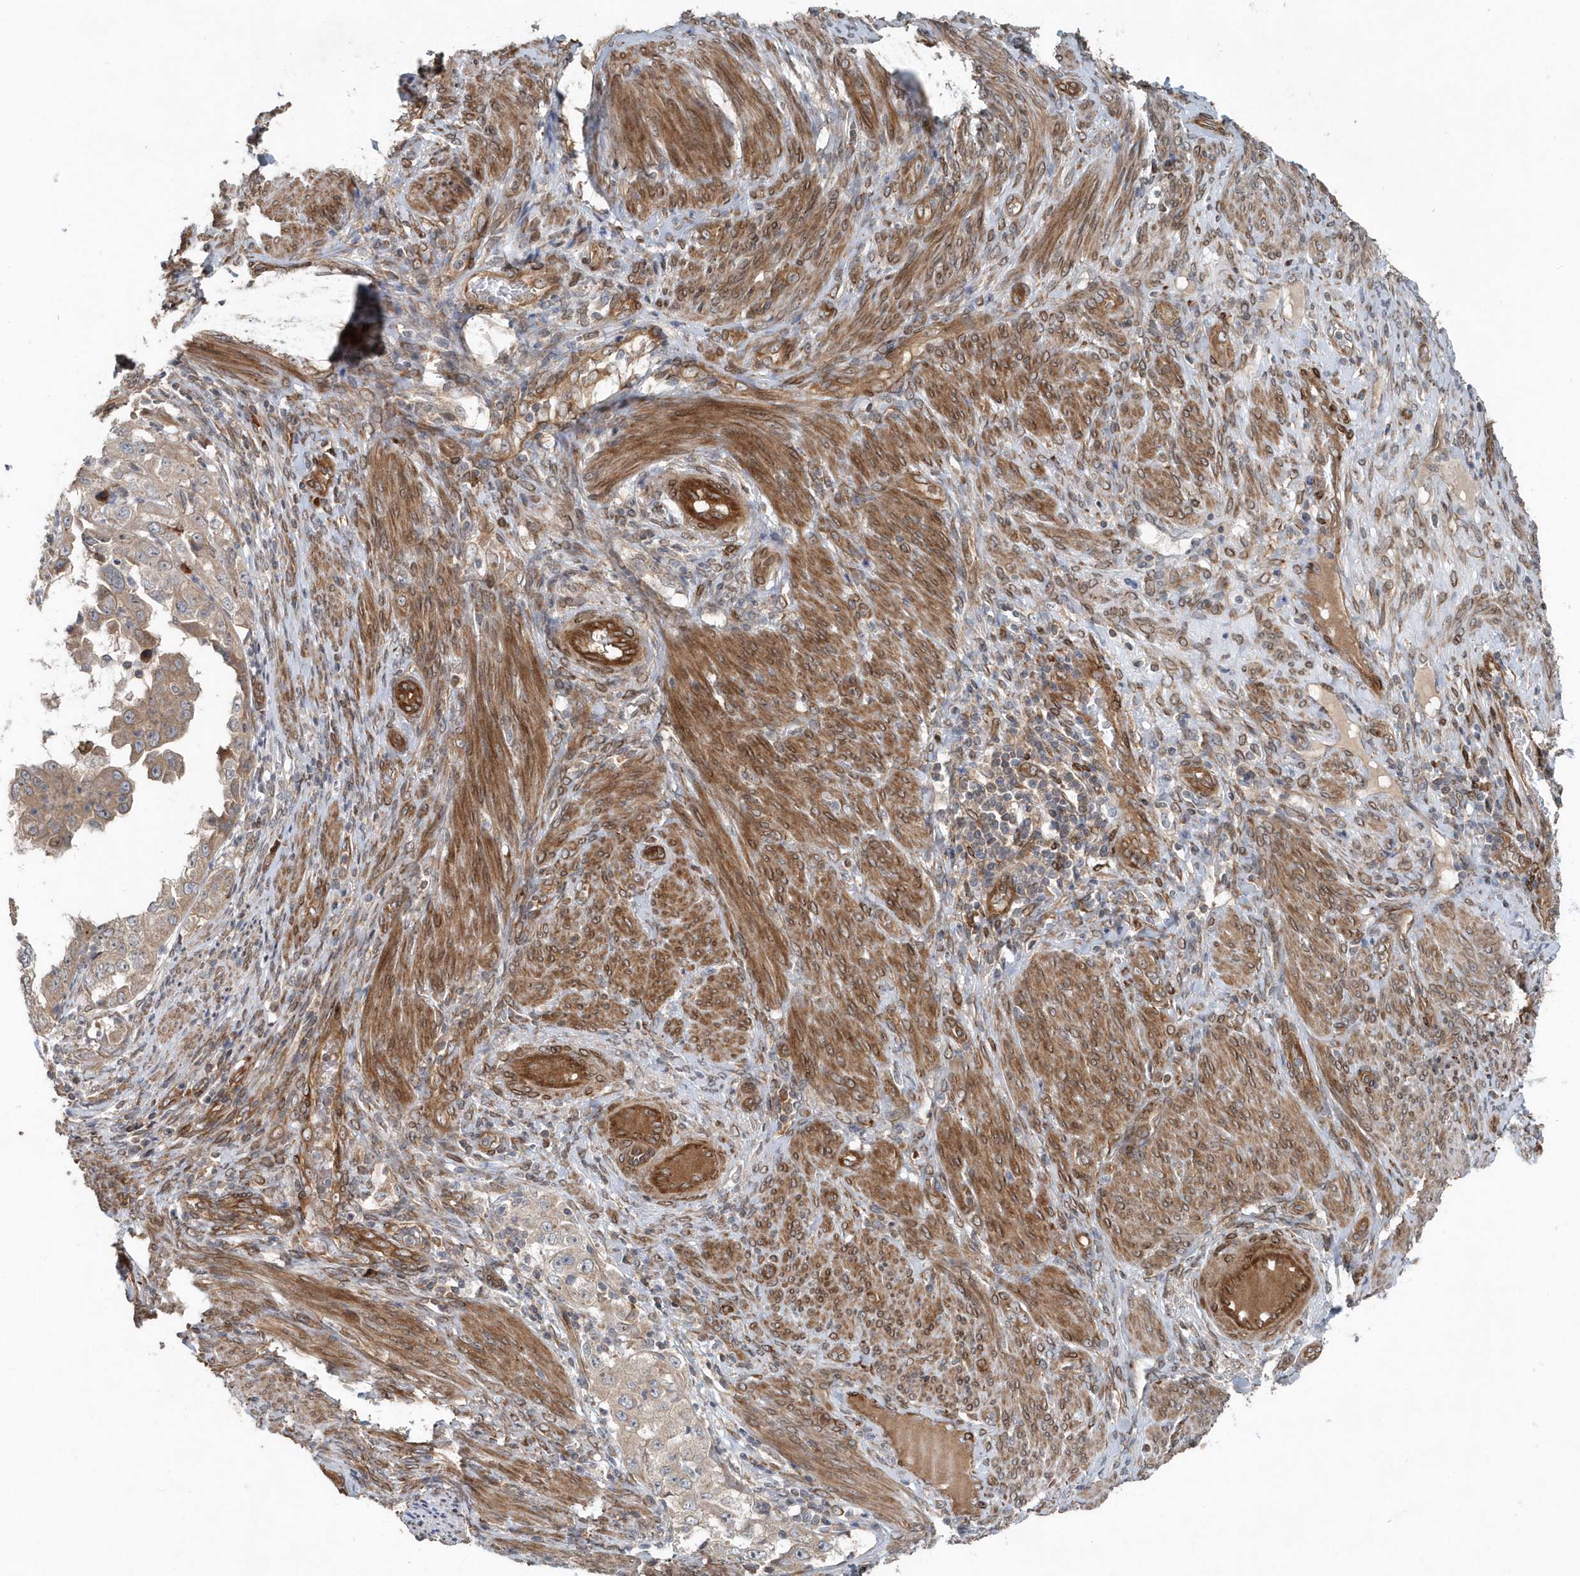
{"staining": {"intensity": "weak", "quantity": ">75%", "location": "cytoplasmic/membranous"}, "tissue": "endometrial cancer", "cell_type": "Tumor cells", "image_type": "cancer", "snomed": [{"axis": "morphology", "description": "Adenocarcinoma, NOS"}, {"axis": "topography", "description": "Endometrium"}], "caption": "High-power microscopy captured an immunohistochemistry (IHC) histopathology image of endometrial adenocarcinoma, revealing weak cytoplasmic/membranous positivity in about >75% of tumor cells.", "gene": "MCC", "patient": {"sex": "female", "age": 85}}